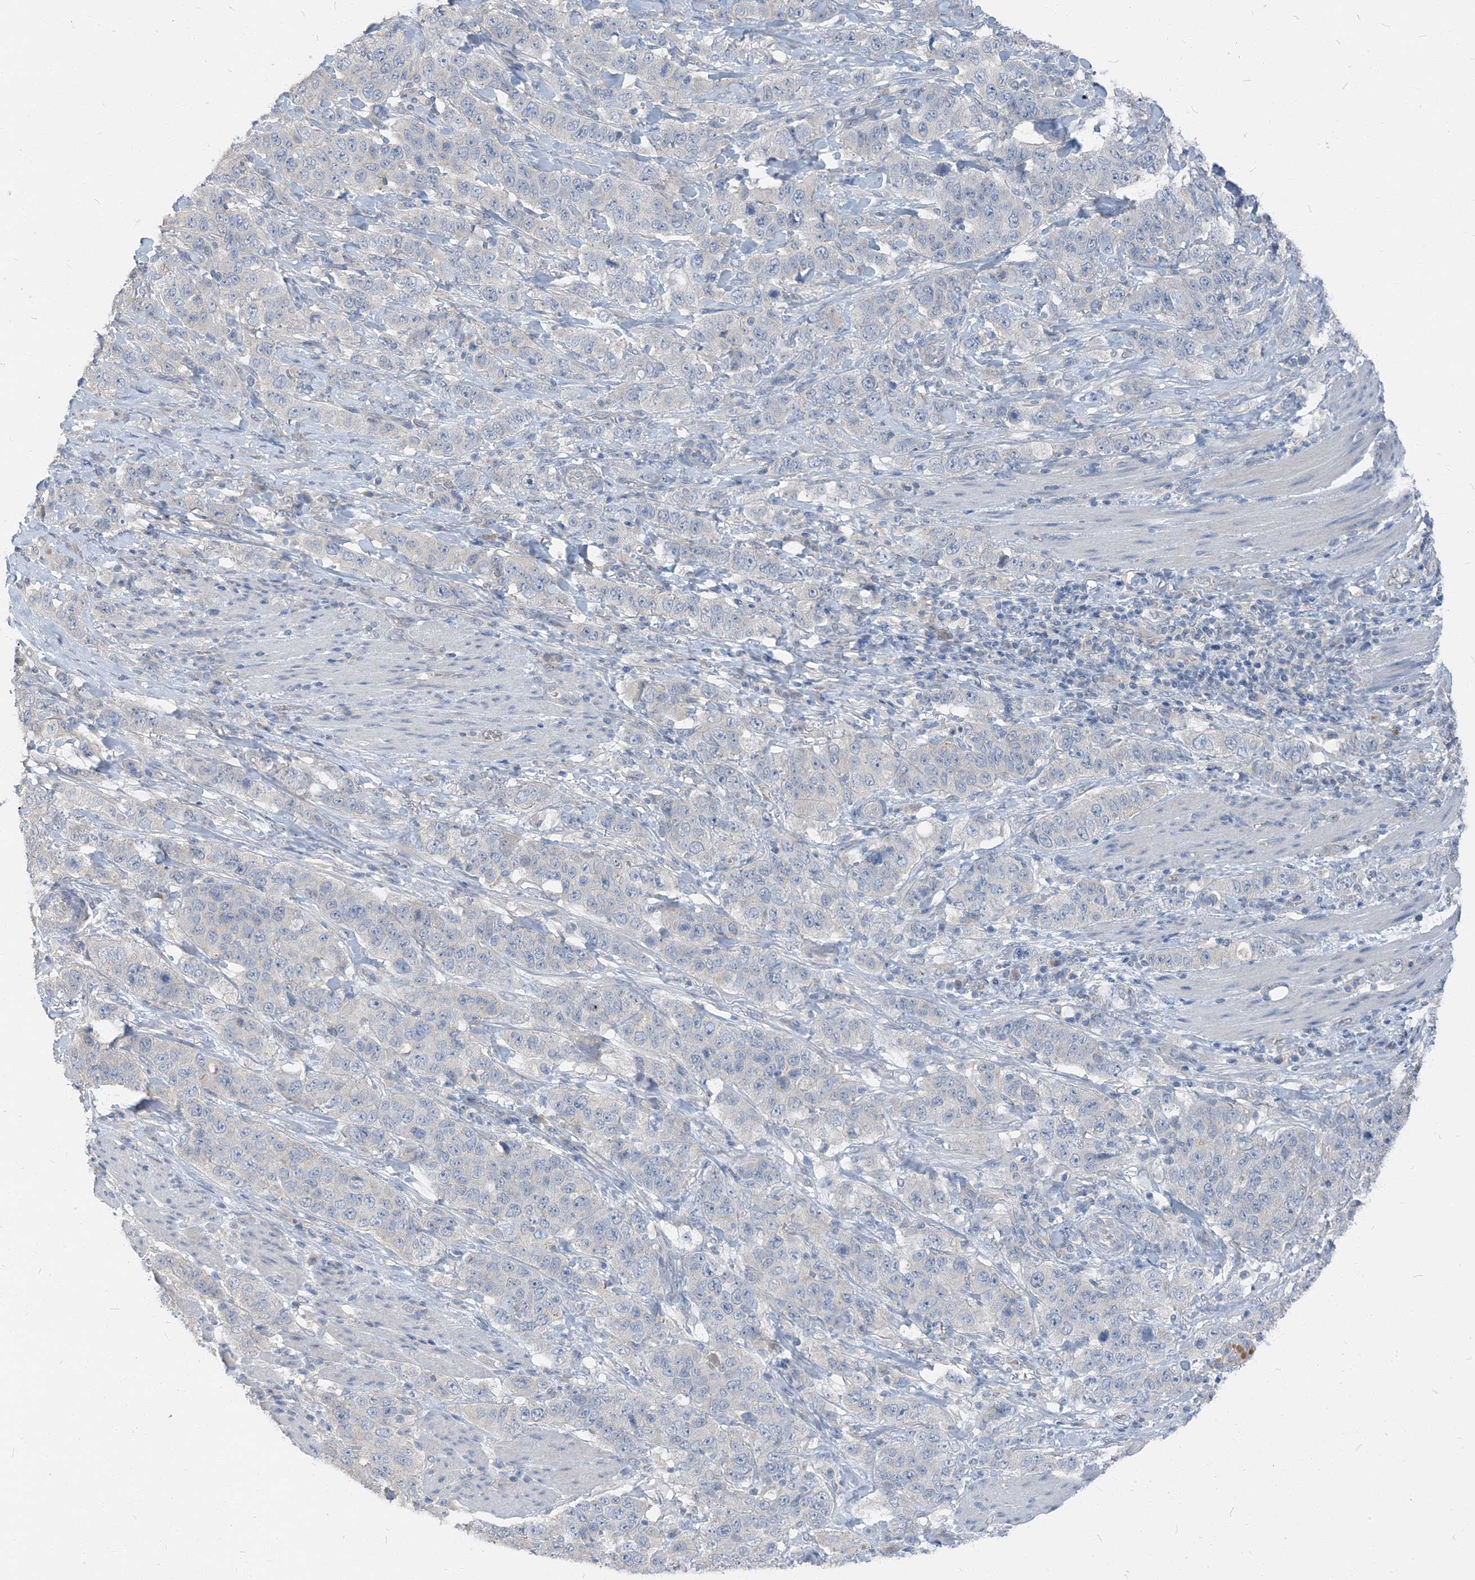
{"staining": {"intensity": "negative", "quantity": "none", "location": "none"}, "tissue": "stomach cancer", "cell_type": "Tumor cells", "image_type": "cancer", "snomed": [{"axis": "morphology", "description": "Adenocarcinoma, NOS"}, {"axis": "topography", "description": "Stomach"}], "caption": "Immunohistochemistry (IHC) micrograph of stomach cancer stained for a protein (brown), which shows no positivity in tumor cells.", "gene": "NCOA7", "patient": {"sex": "male", "age": 48}}